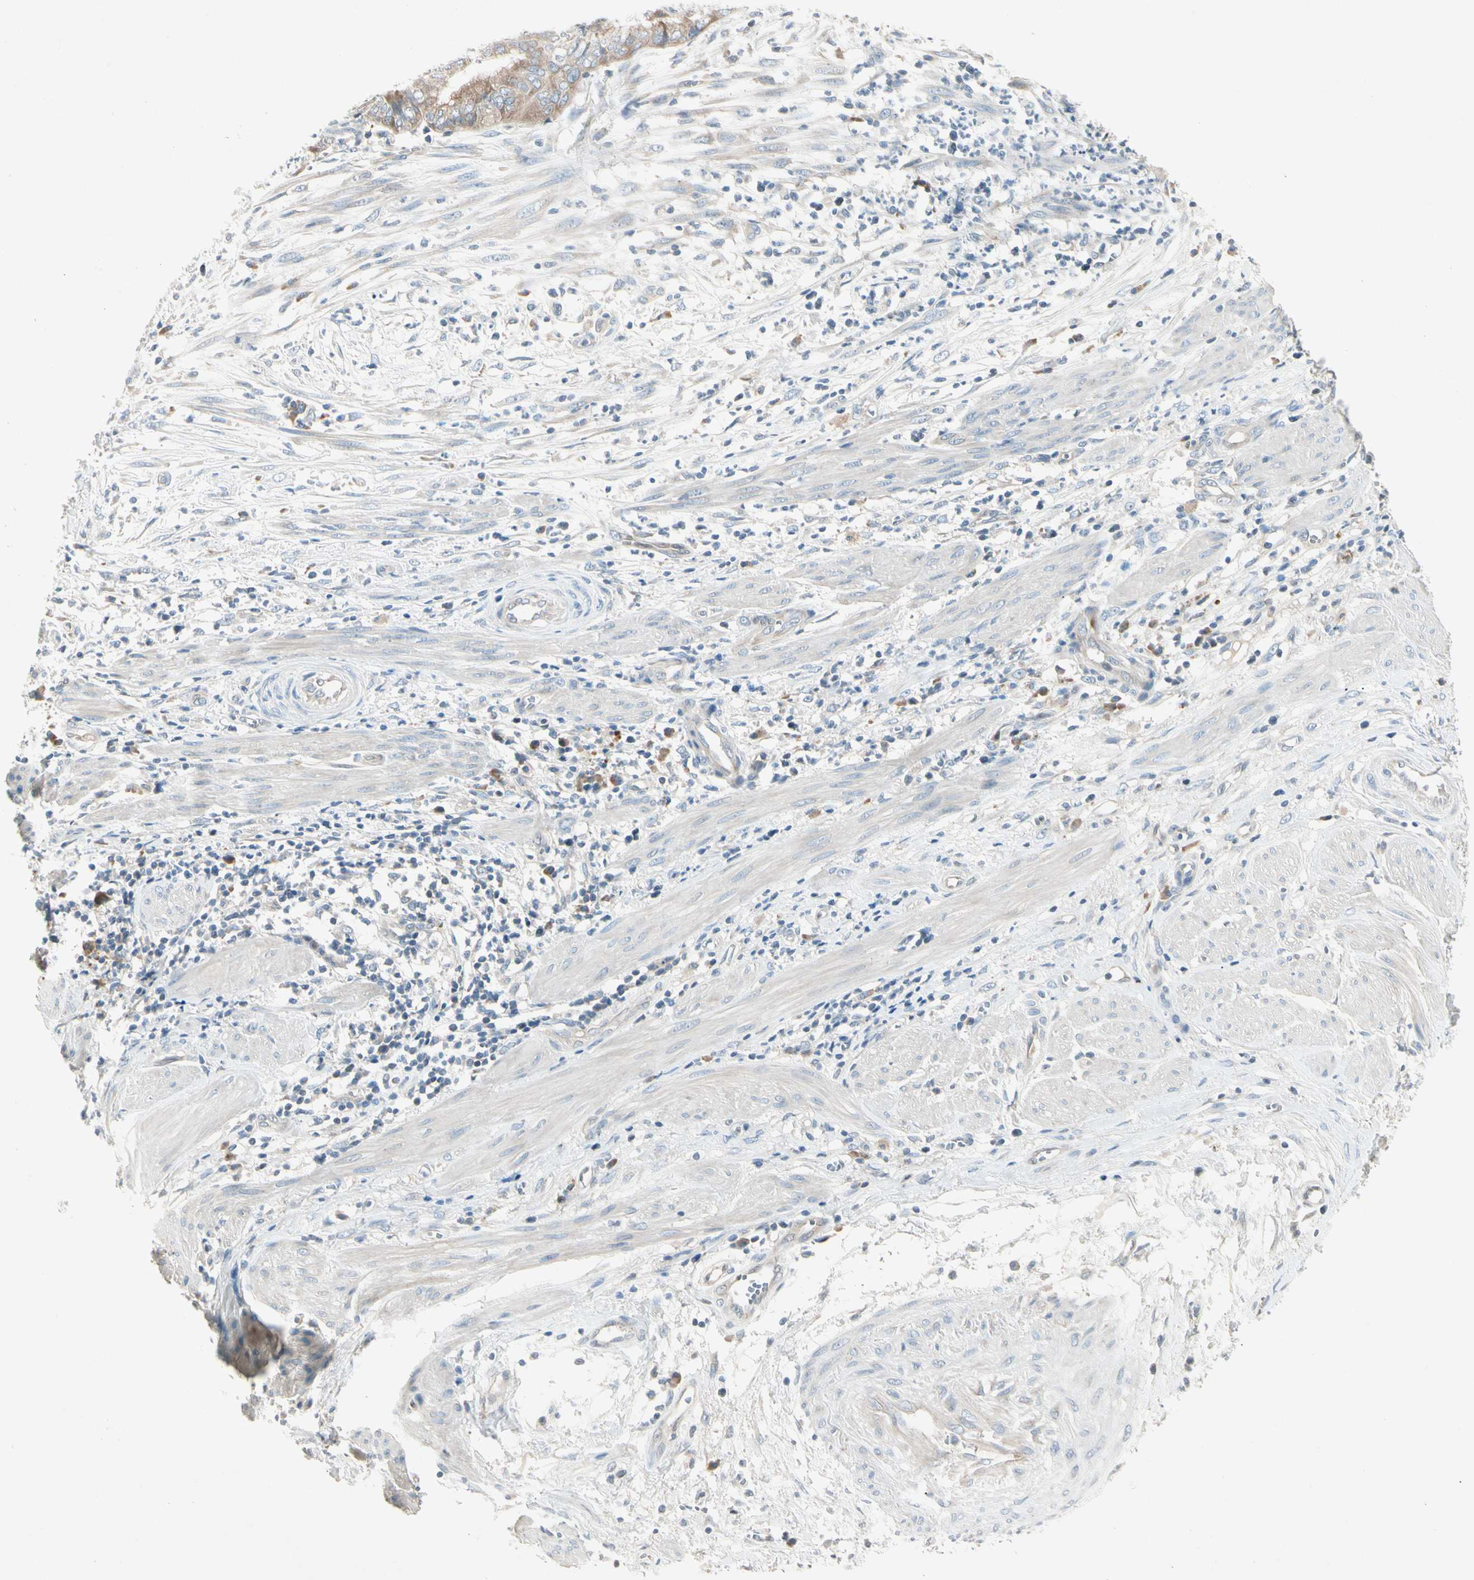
{"staining": {"intensity": "moderate", "quantity": ">75%", "location": "cytoplasmic/membranous"}, "tissue": "endometrial cancer", "cell_type": "Tumor cells", "image_type": "cancer", "snomed": [{"axis": "morphology", "description": "Necrosis, NOS"}, {"axis": "morphology", "description": "Adenocarcinoma, NOS"}, {"axis": "topography", "description": "Endometrium"}], "caption": "An immunohistochemistry image of neoplastic tissue is shown. Protein staining in brown shows moderate cytoplasmic/membranous positivity in endometrial cancer within tumor cells.", "gene": "IL1R1", "patient": {"sex": "female", "age": 79}}